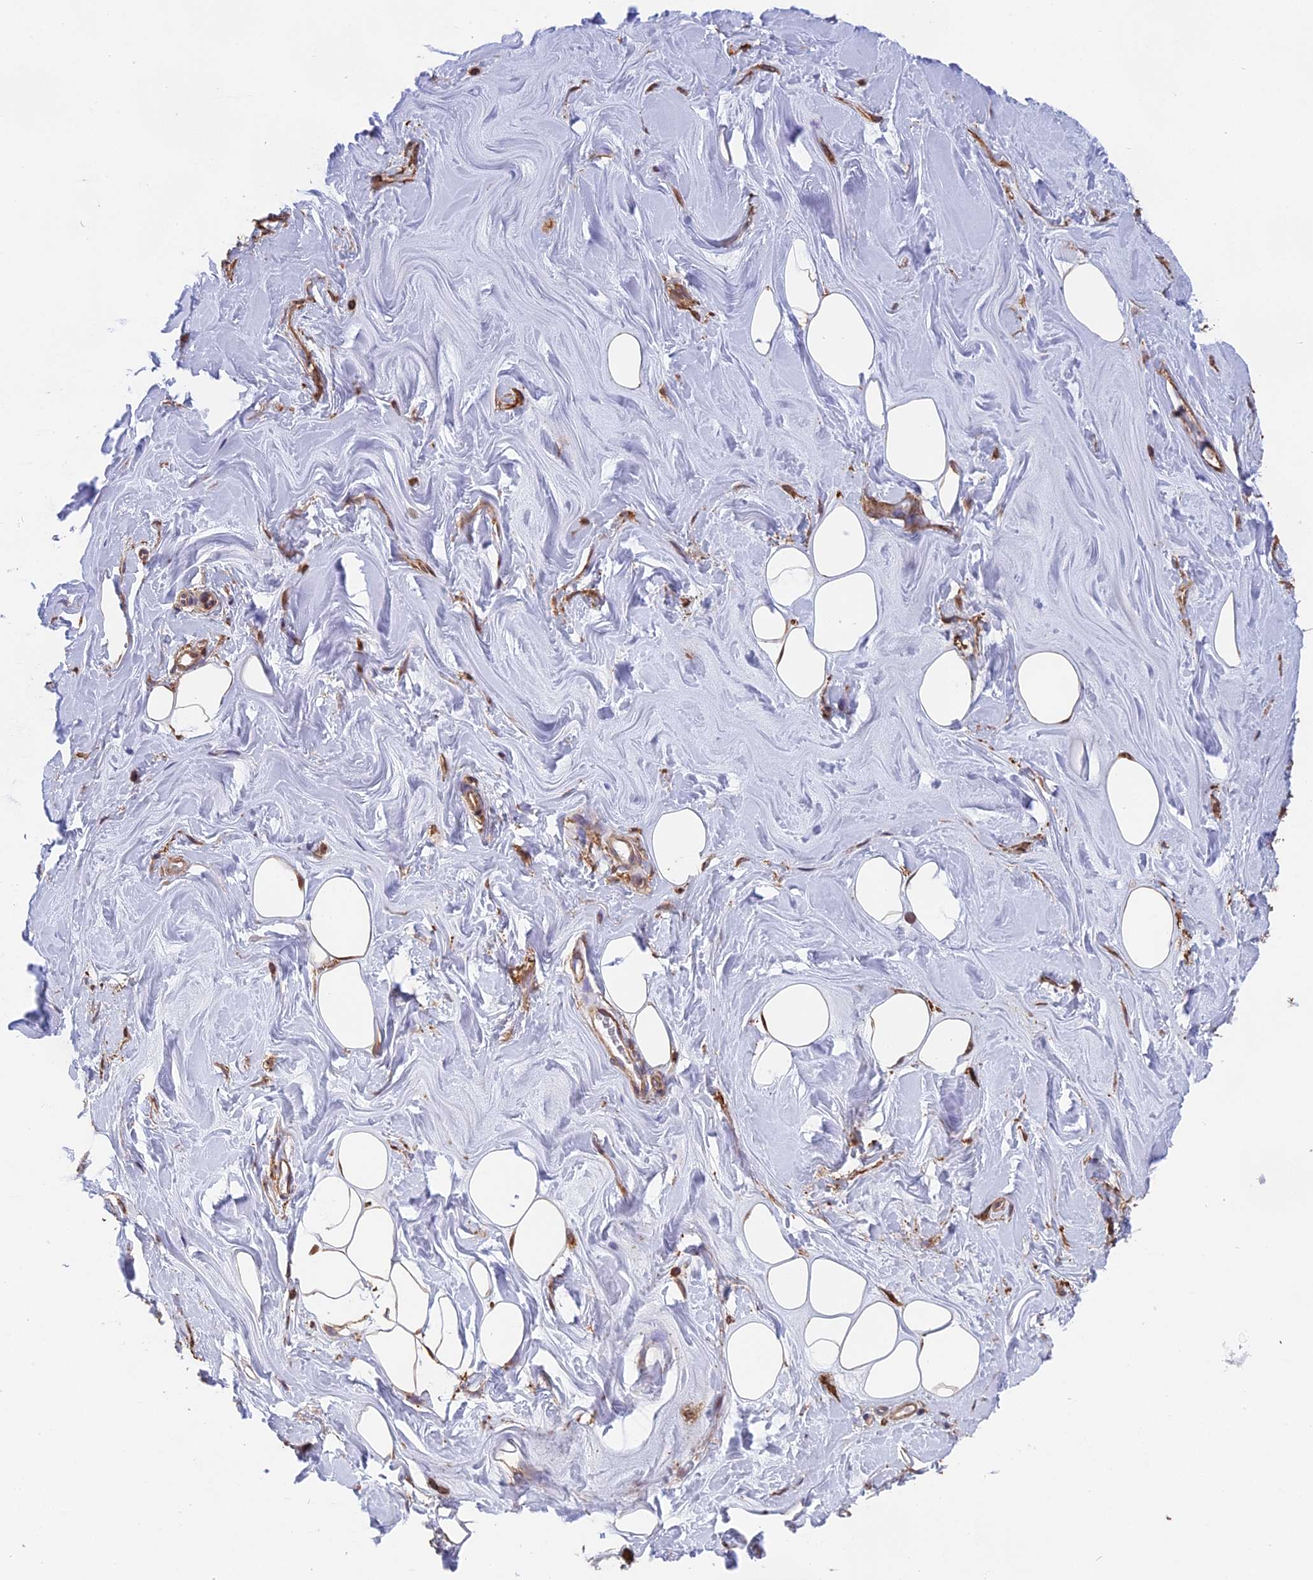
{"staining": {"intensity": "moderate", "quantity": ">75%", "location": "cytoplasmic/membranous"}, "tissue": "adipose tissue", "cell_type": "Adipocytes", "image_type": "normal", "snomed": [{"axis": "morphology", "description": "Normal tissue, NOS"}, {"axis": "topography", "description": "Breast"}], "caption": "Brown immunohistochemical staining in unremarkable adipose tissue displays moderate cytoplasmic/membranous expression in approximately >75% of adipocytes.", "gene": "TMEM255B", "patient": {"sex": "female", "age": 26}}